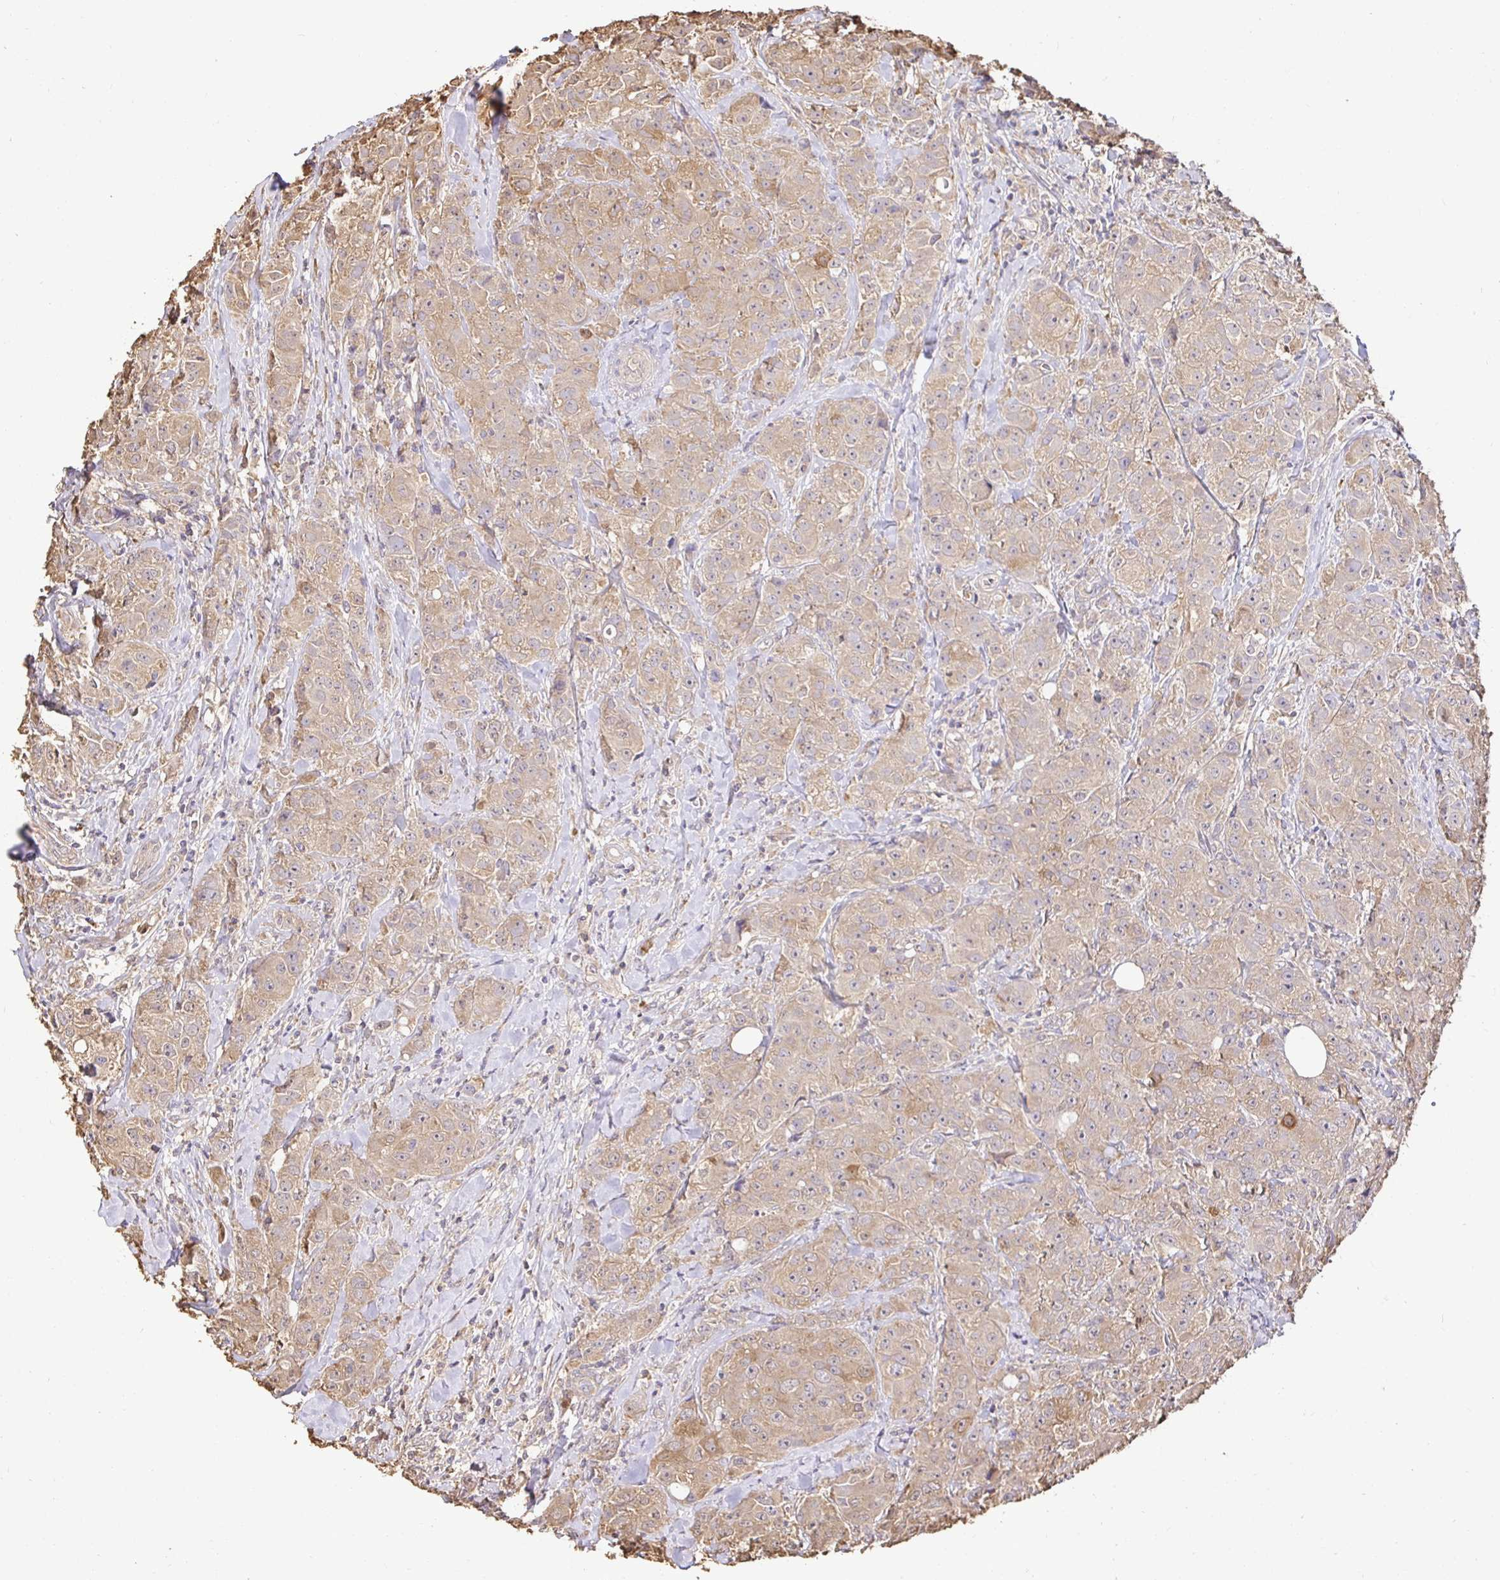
{"staining": {"intensity": "weak", "quantity": "25%-75%", "location": "cytoplasmic/membranous"}, "tissue": "breast cancer", "cell_type": "Tumor cells", "image_type": "cancer", "snomed": [{"axis": "morphology", "description": "Normal tissue, NOS"}, {"axis": "morphology", "description": "Duct carcinoma"}, {"axis": "topography", "description": "Breast"}], "caption": "Breast cancer (intraductal carcinoma) tissue exhibits weak cytoplasmic/membranous expression in about 25%-75% of tumor cells, visualized by immunohistochemistry. The staining was performed using DAB, with brown indicating positive protein expression. Nuclei are stained blue with hematoxylin.", "gene": "MAPK8IP3", "patient": {"sex": "female", "age": 43}}